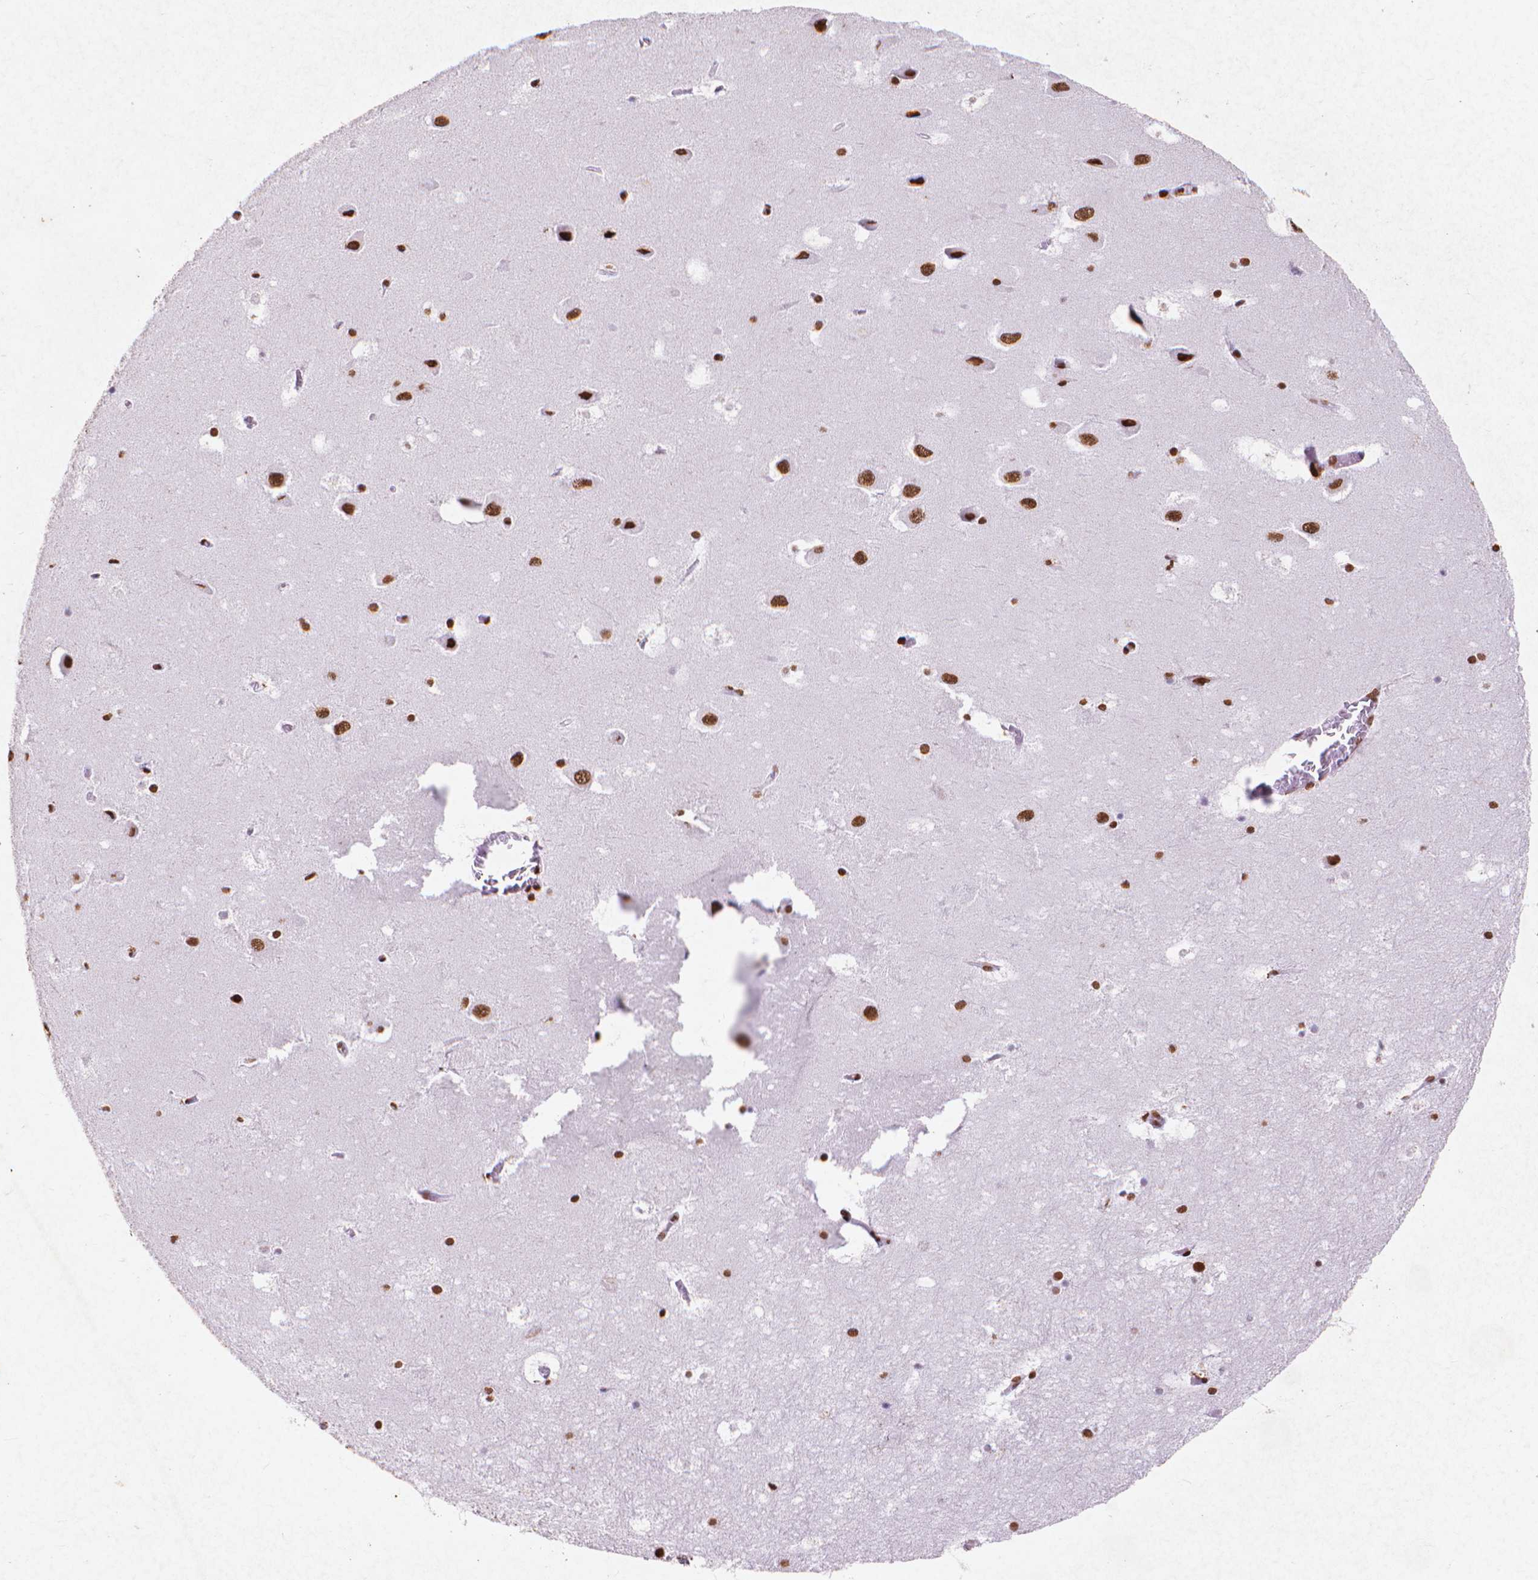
{"staining": {"intensity": "strong", "quantity": "25%-75%", "location": "nuclear"}, "tissue": "hippocampus", "cell_type": "Glial cells", "image_type": "normal", "snomed": [{"axis": "morphology", "description": "Normal tissue, NOS"}, {"axis": "topography", "description": "Hippocampus"}], "caption": "Immunohistochemistry of benign hippocampus shows high levels of strong nuclear expression in approximately 25%-75% of glial cells. Using DAB (3,3'-diaminobenzidine) (brown) and hematoxylin (blue) stains, captured at high magnification using brightfield microscopy.", "gene": "CITED2", "patient": {"sex": "male", "age": 45}}